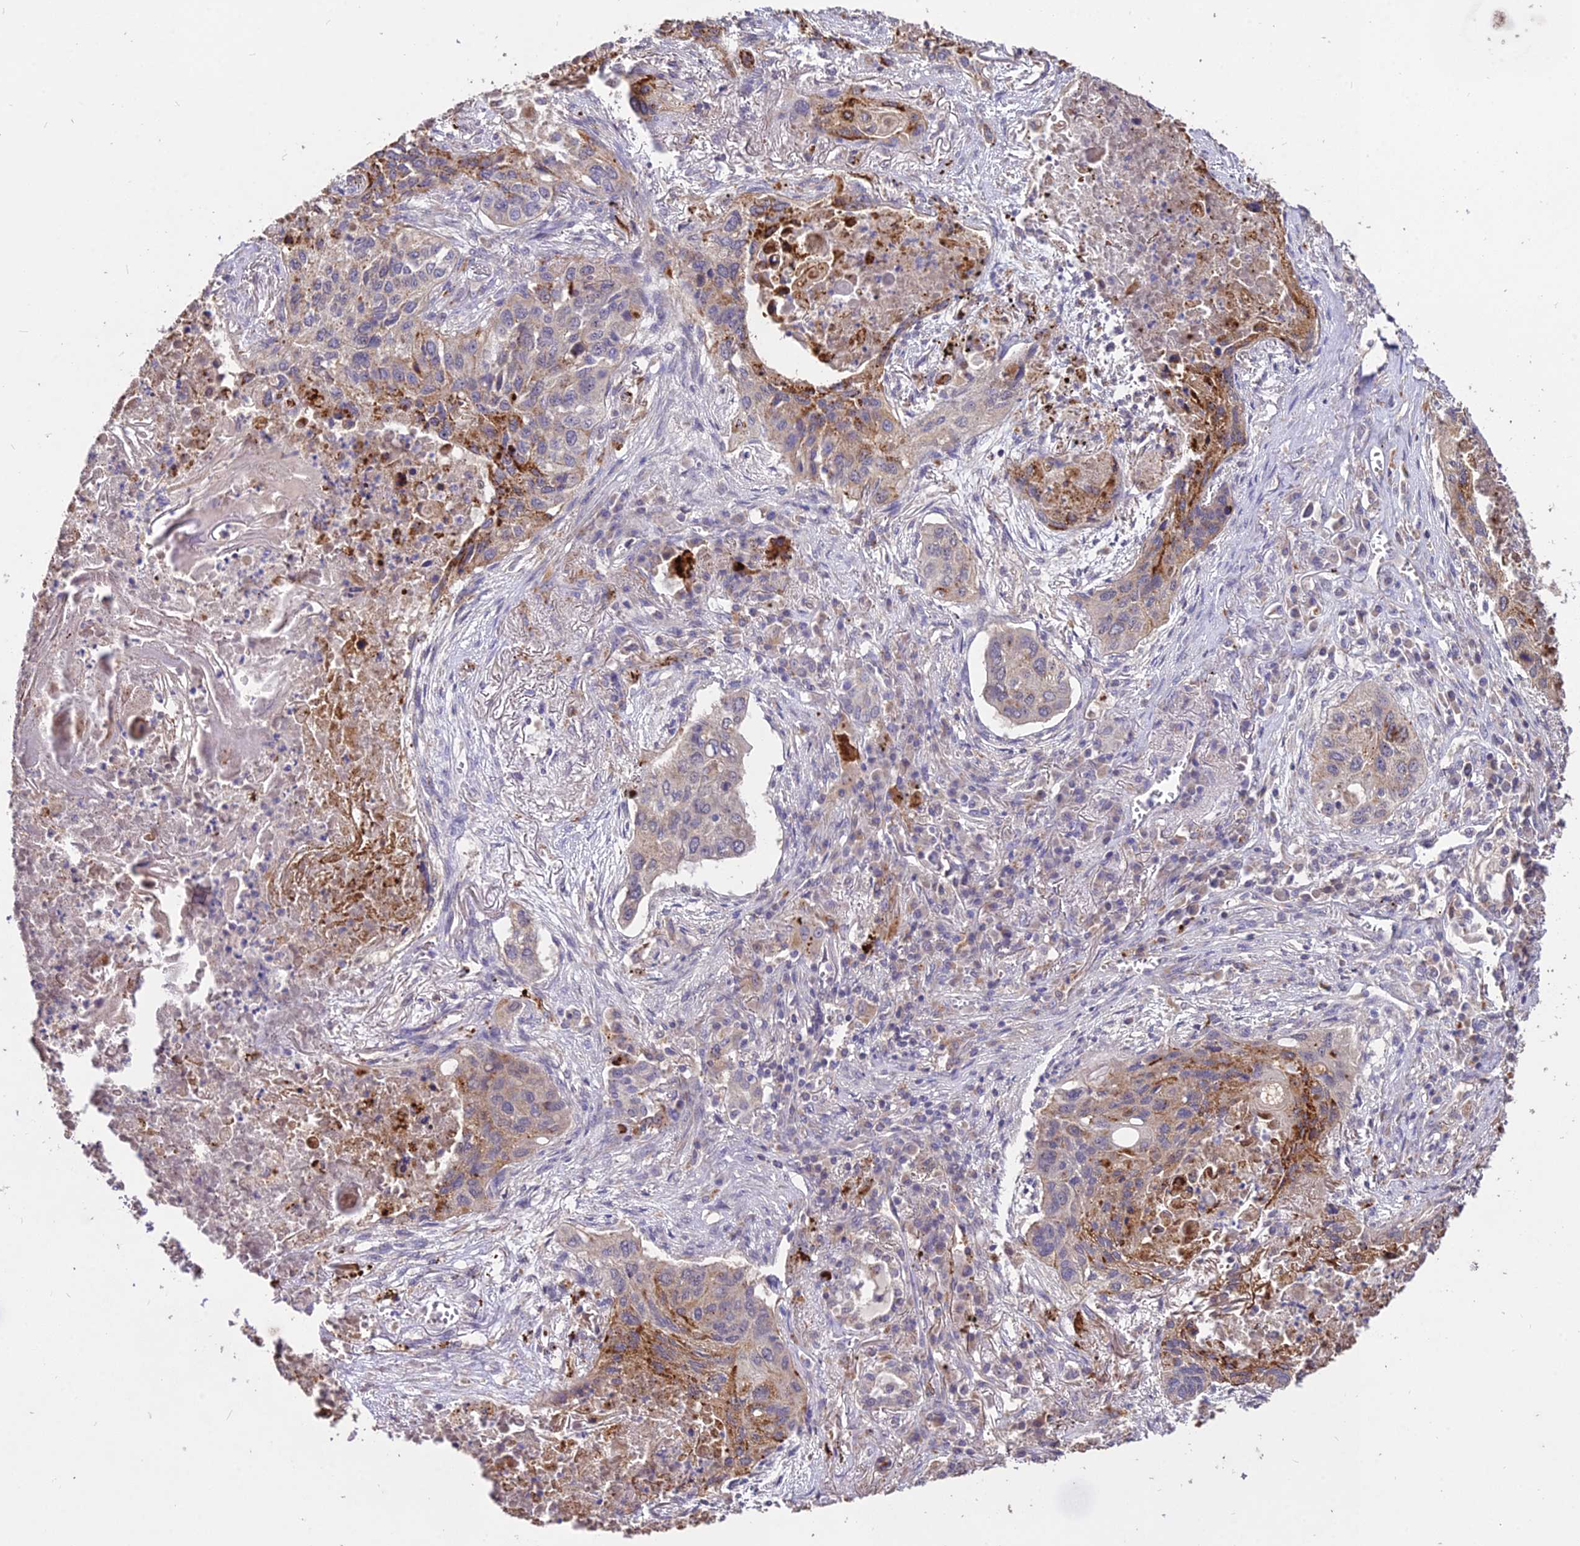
{"staining": {"intensity": "moderate", "quantity": "<25%", "location": "cytoplasmic/membranous"}, "tissue": "lung cancer", "cell_type": "Tumor cells", "image_type": "cancer", "snomed": [{"axis": "morphology", "description": "Squamous cell carcinoma, NOS"}, {"axis": "topography", "description": "Lung"}], "caption": "Tumor cells show low levels of moderate cytoplasmic/membranous positivity in about <25% of cells in human lung cancer (squamous cell carcinoma).", "gene": "SDHD", "patient": {"sex": "female", "age": 63}}